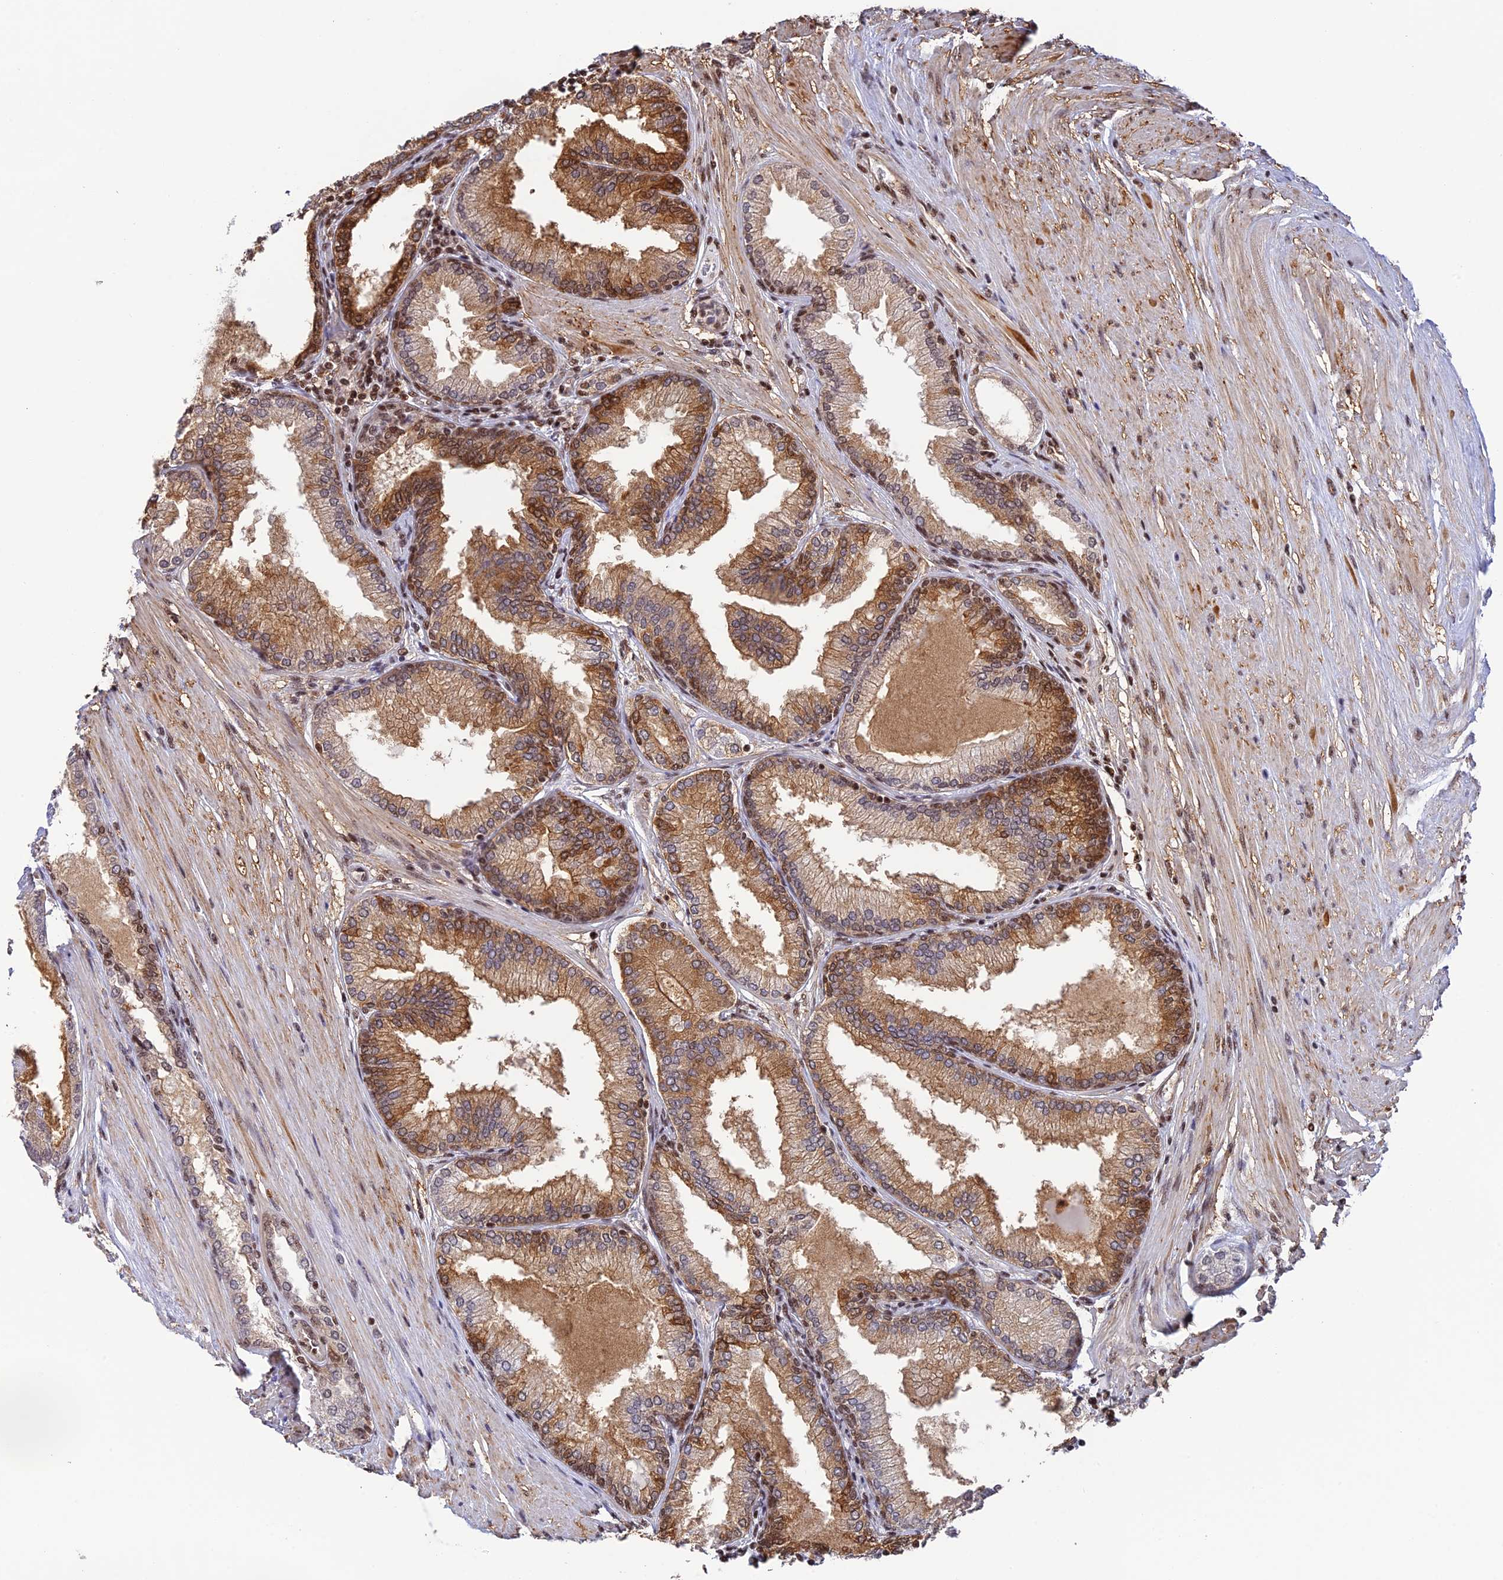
{"staining": {"intensity": "moderate", "quantity": ">75%", "location": "cytoplasmic/membranous,nuclear"}, "tissue": "prostate cancer", "cell_type": "Tumor cells", "image_type": "cancer", "snomed": [{"axis": "morphology", "description": "Adenocarcinoma, High grade"}, {"axis": "topography", "description": "Prostate"}], "caption": "Moderate cytoplasmic/membranous and nuclear positivity for a protein is appreciated in about >75% of tumor cells of adenocarcinoma (high-grade) (prostate) using IHC.", "gene": "THAP11", "patient": {"sex": "male", "age": 71}}